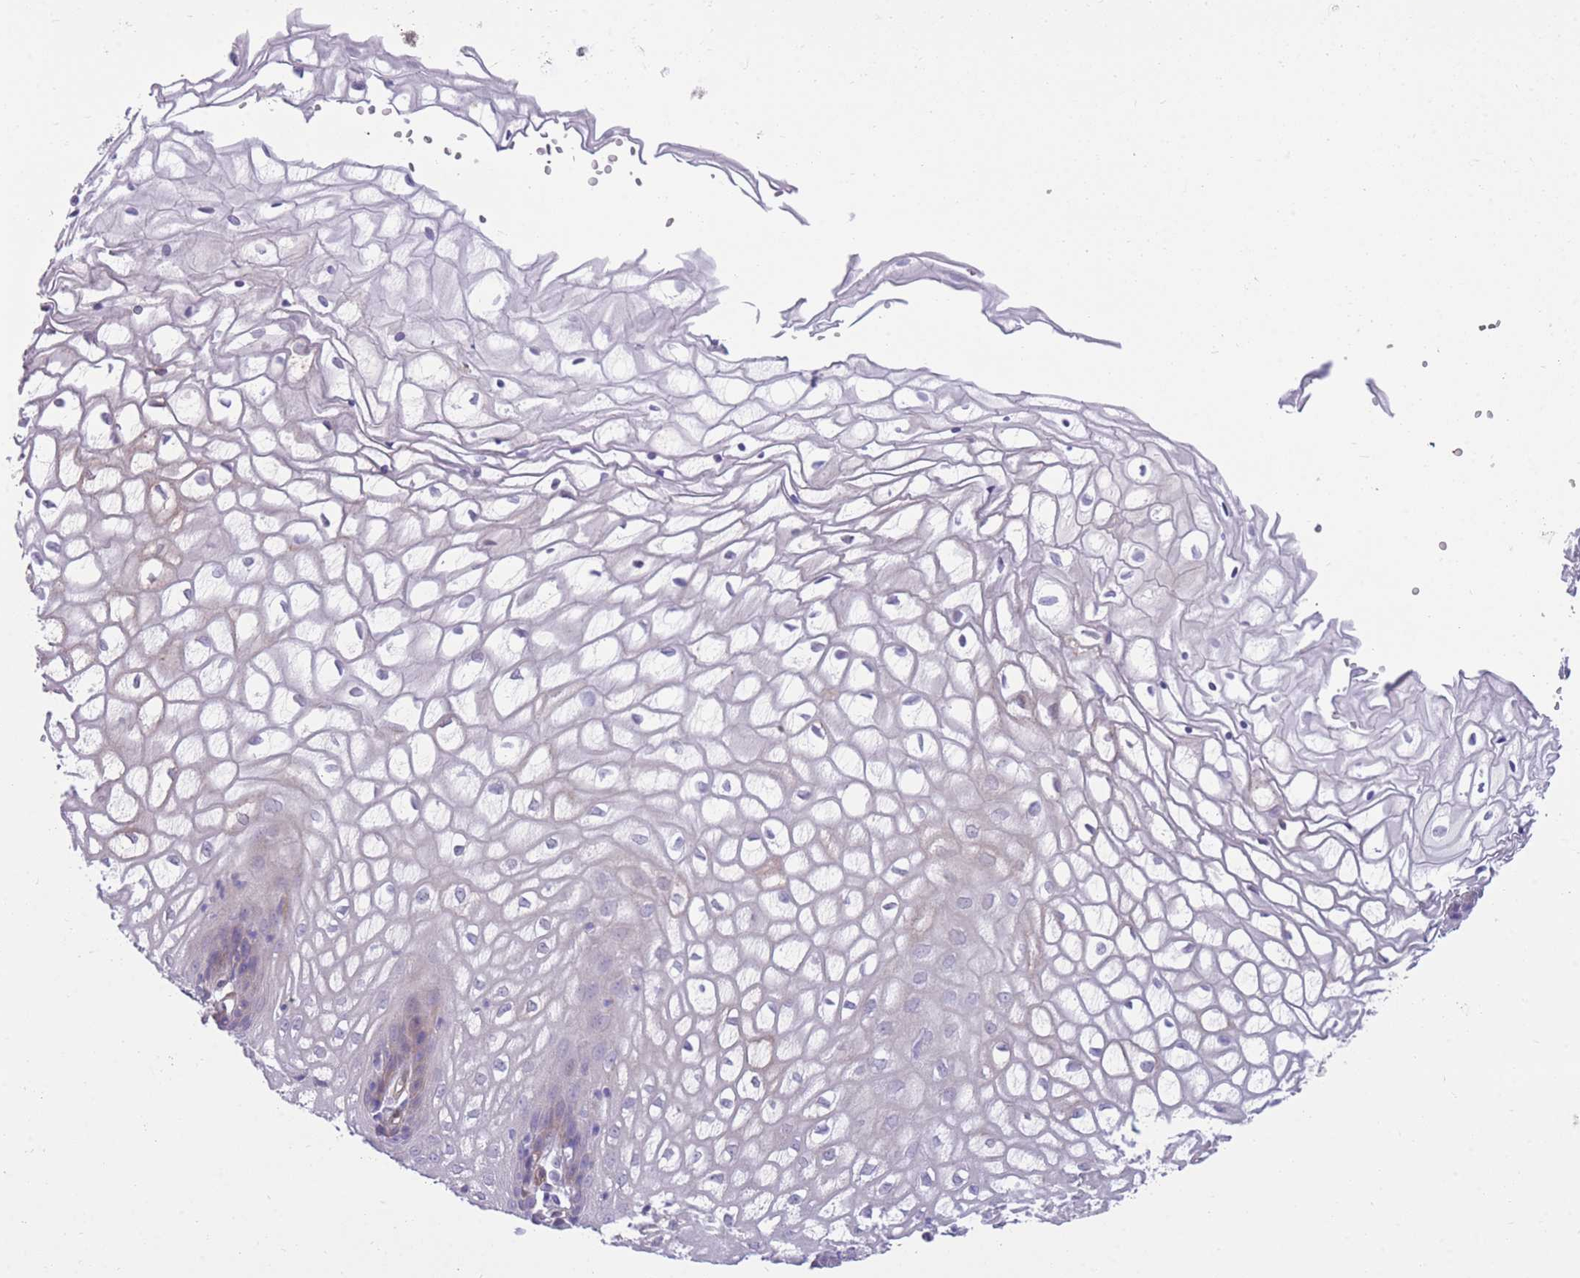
{"staining": {"intensity": "negative", "quantity": "none", "location": "none"}, "tissue": "vagina", "cell_type": "Squamous epithelial cells", "image_type": "normal", "snomed": [{"axis": "morphology", "description": "Normal tissue, NOS"}, {"axis": "topography", "description": "Vagina"}], "caption": "This is an immunohistochemistry histopathology image of normal human vagina. There is no staining in squamous epithelial cells.", "gene": "RGS11", "patient": {"sex": "female", "age": 34}}